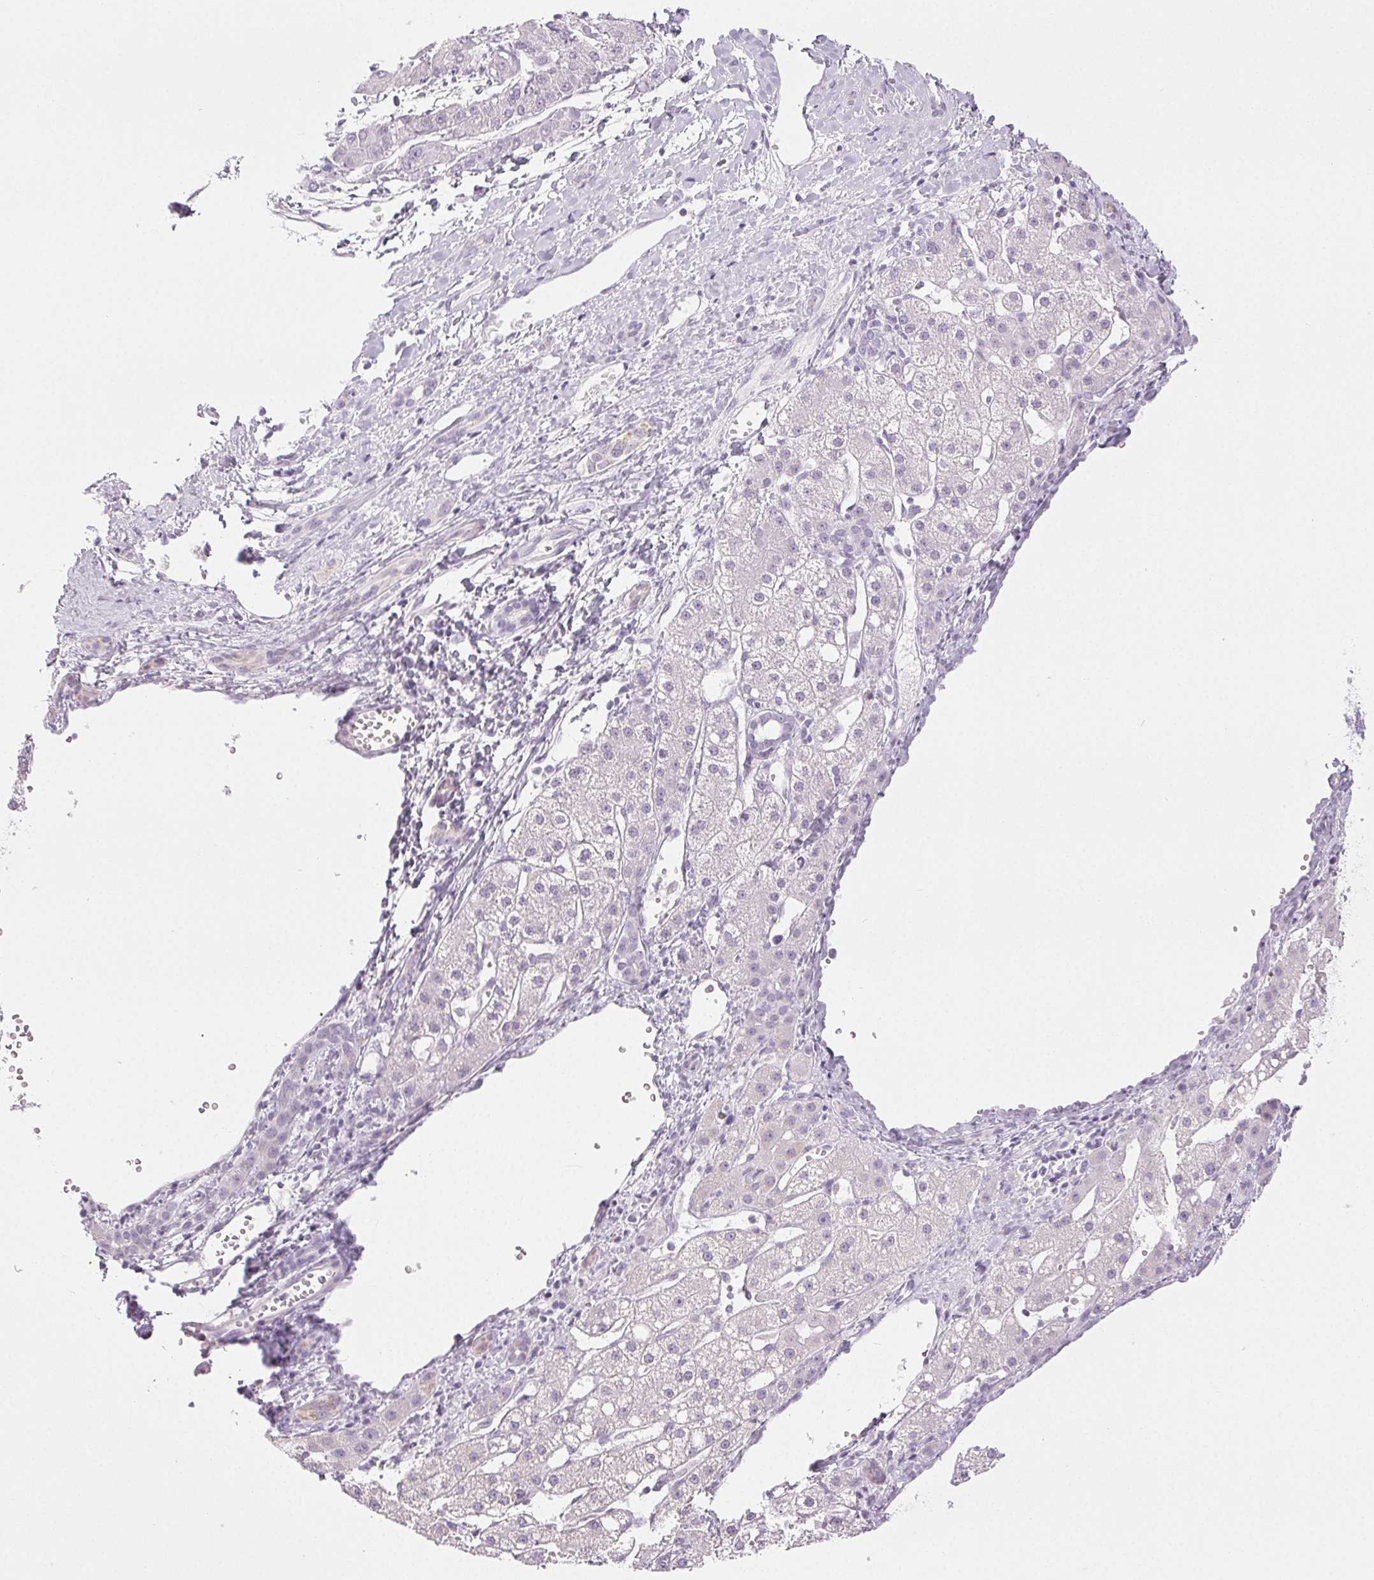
{"staining": {"intensity": "negative", "quantity": "none", "location": "none"}, "tissue": "liver cancer", "cell_type": "Tumor cells", "image_type": "cancer", "snomed": [{"axis": "morphology", "description": "Carcinoma, Hepatocellular, NOS"}, {"axis": "topography", "description": "Liver"}], "caption": "Histopathology image shows no significant protein staining in tumor cells of hepatocellular carcinoma (liver).", "gene": "COL7A1", "patient": {"sex": "male", "age": 67}}